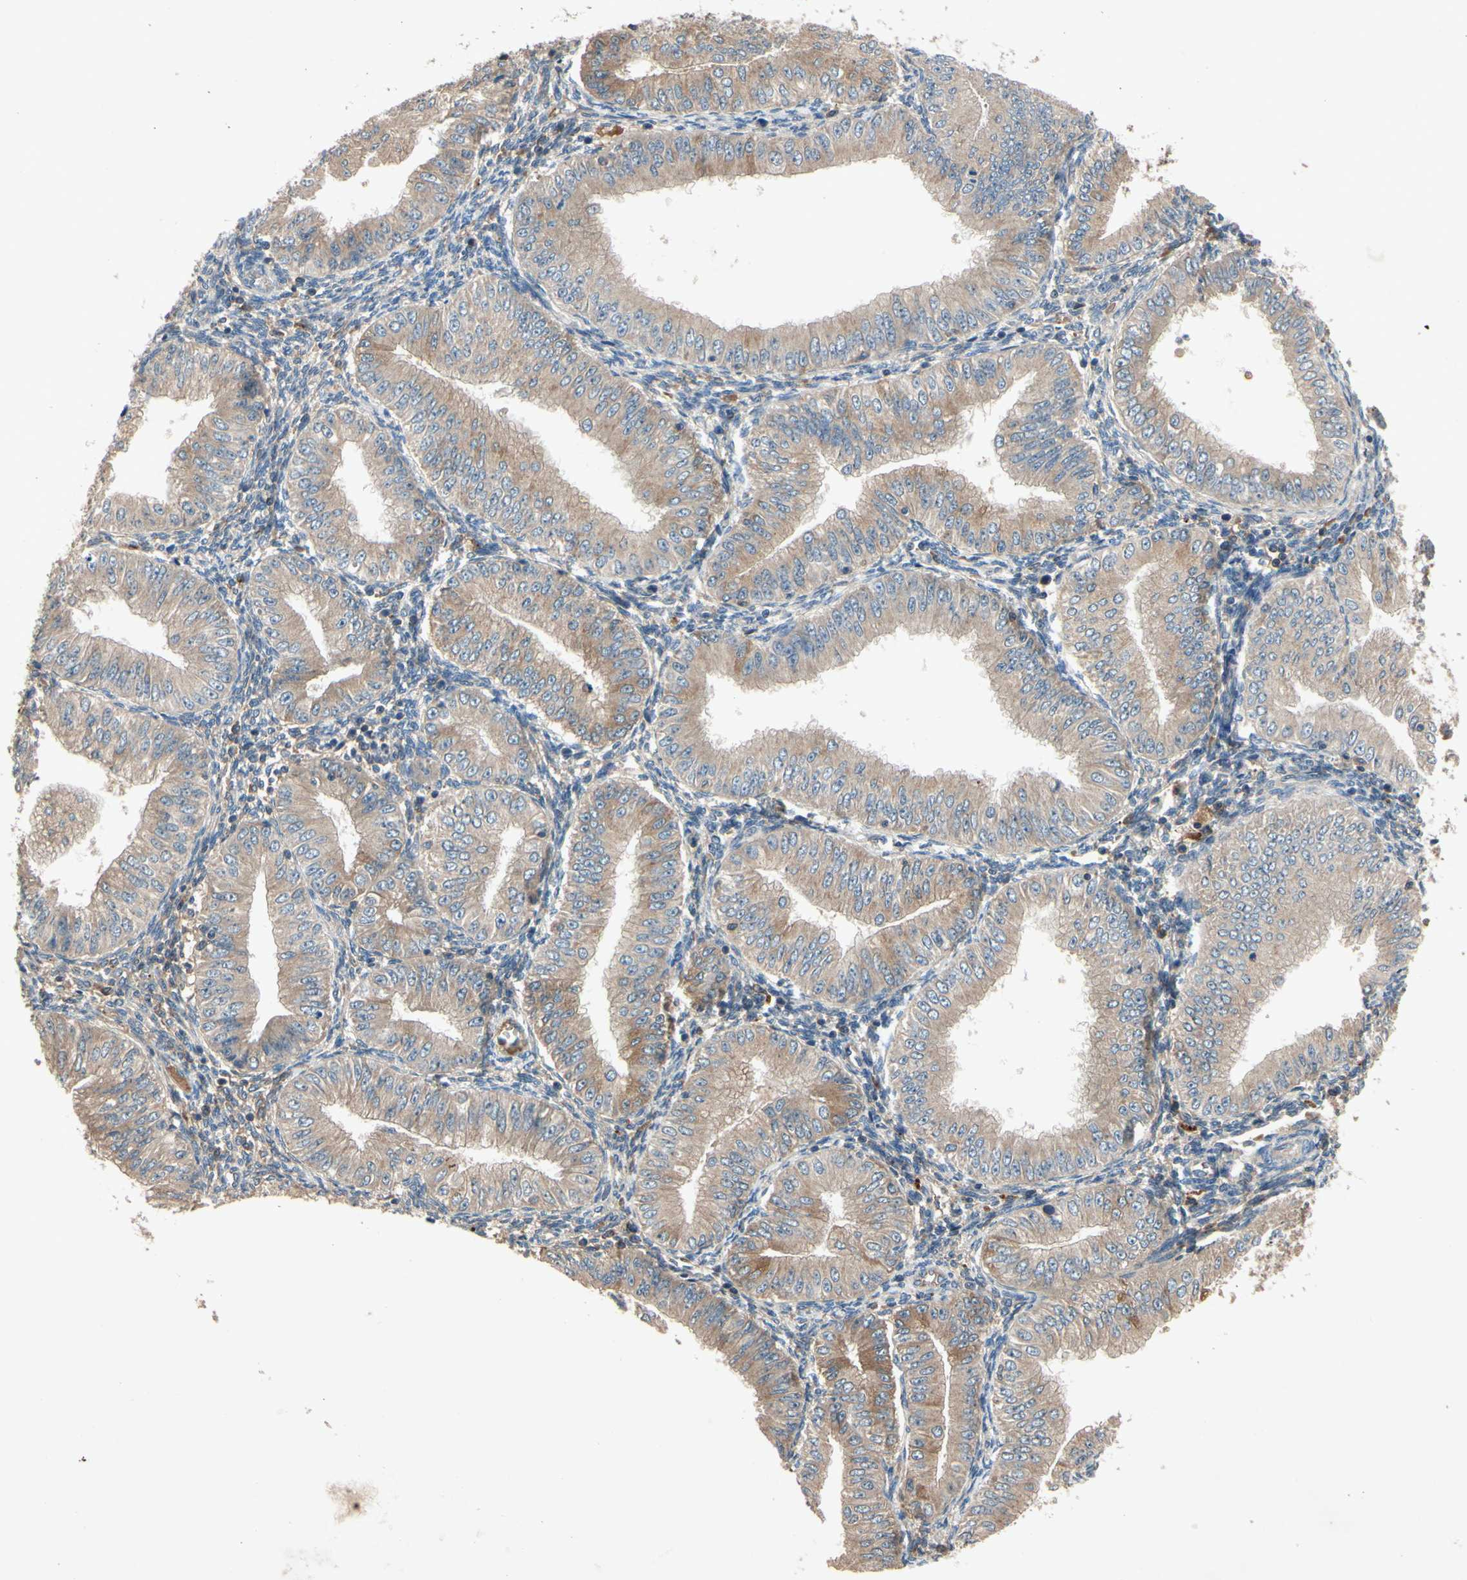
{"staining": {"intensity": "weak", "quantity": ">75%", "location": "cytoplasmic/membranous"}, "tissue": "endometrial cancer", "cell_type": "Tumor cells", "image_type": "cancer", "snomed": [{"axis": "morphology", "description": "Normal tissue, NOS"}, {"axis": "morphology", "description": "Adenocarcinoma, NOS"}, {"axis": "topography", "description": "Endometrium"}], "caption": "Immunohistochemical staining of human adenocarcinoma (endometrial) reveals low levels of weak cytoplasmic/membranous expression in about >75% of tumor cells. Nuclei are stained in blue.", "gene": "IL1RL1", "patient": {"sex": "female", "age": 53}}